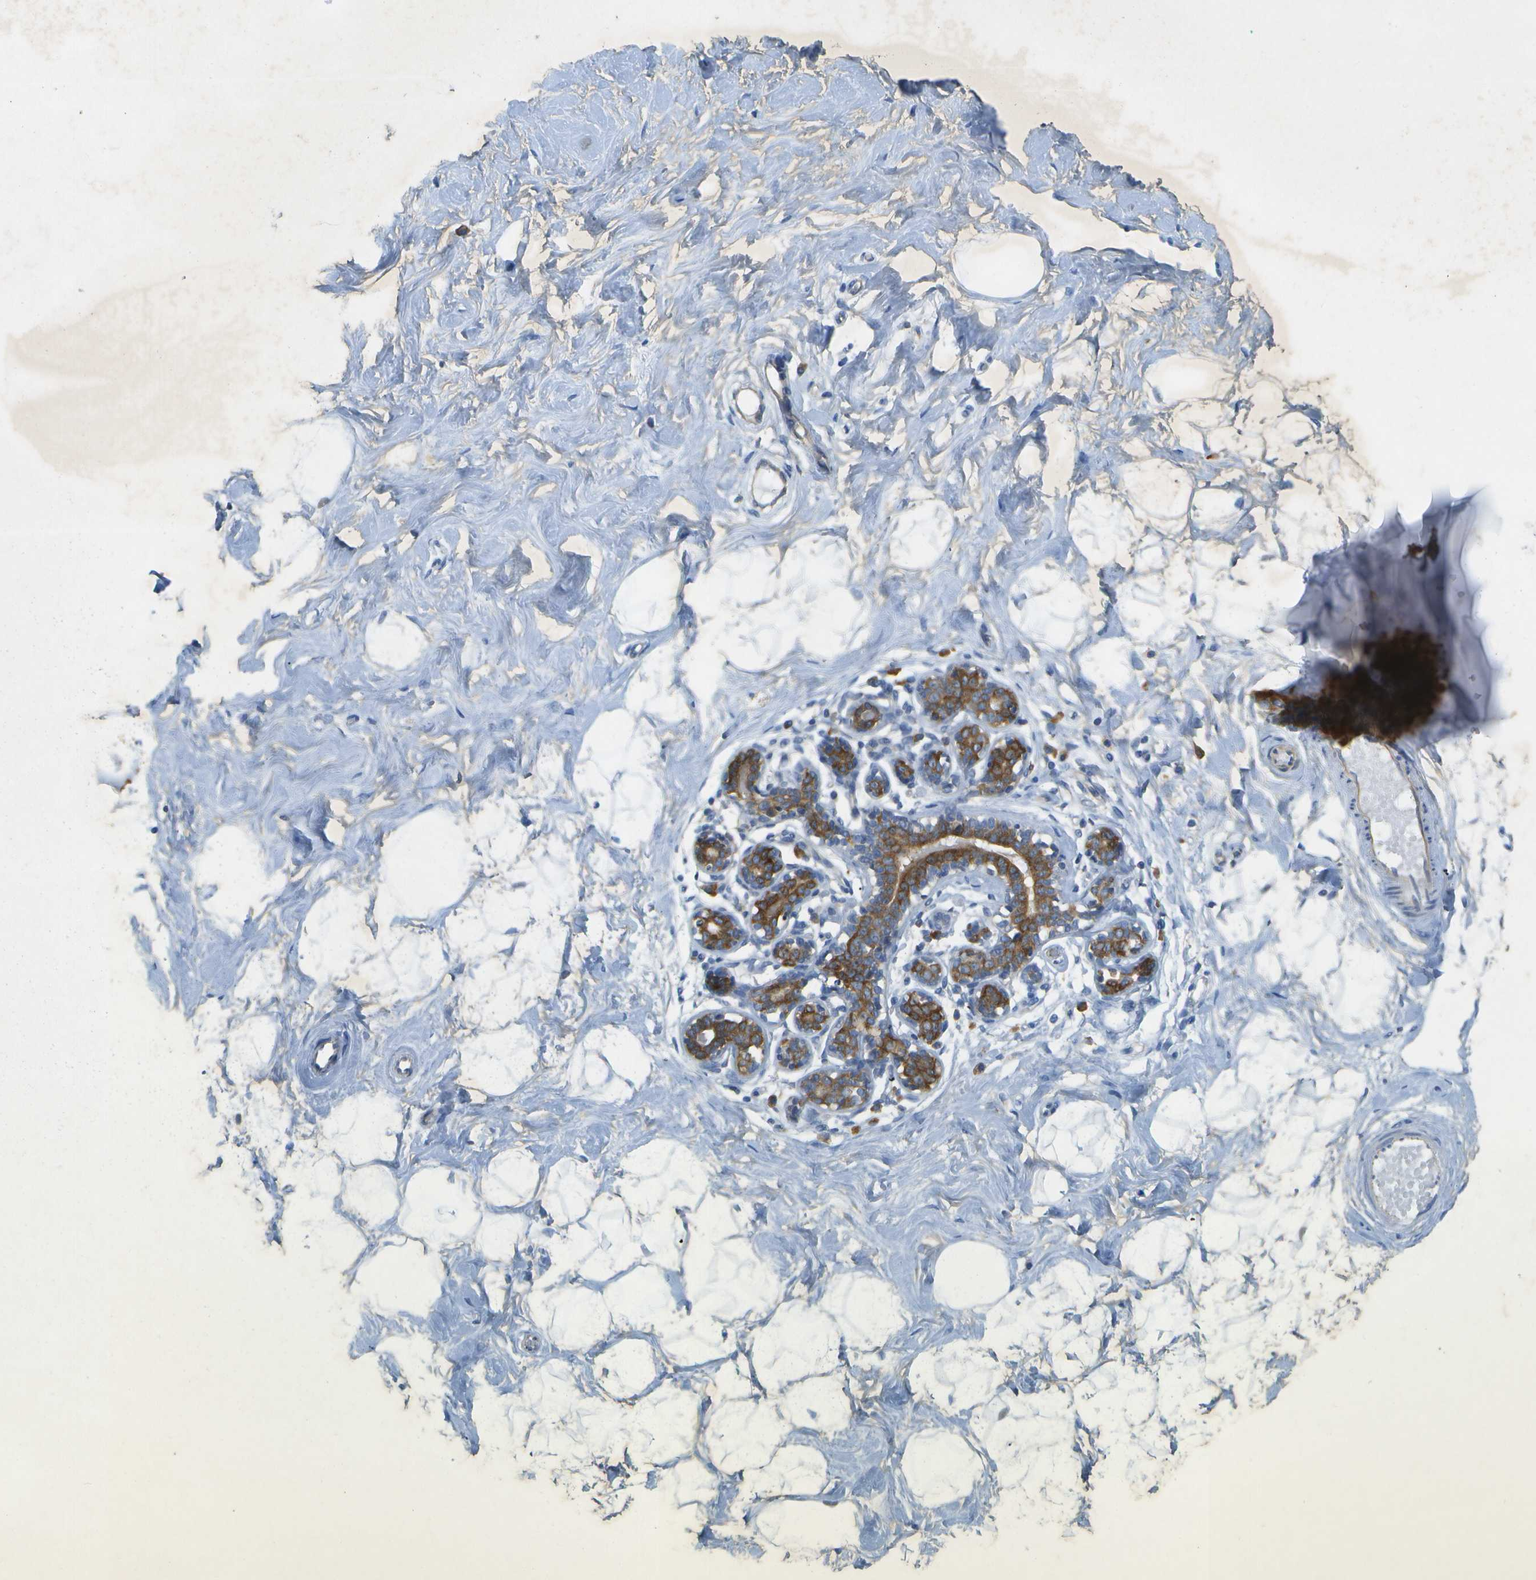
{"staining": {"intensity": "negative", "quantity": "none", "location": "none"}, "tissue": "breast", "cell_type": "Adipocytes", "image_type": "normal", "snomed": [{"axis": "morphology", "description": "Normal tissue, NOS"}, {"axis": "topography", "description": "Breast"}], "caption": "Immunohistochemistry (IHC) of normal breast demonstrates no positivity in adipocytes.", "gene": "WNK2", "patient": {"sex": "female", "age": 23}}